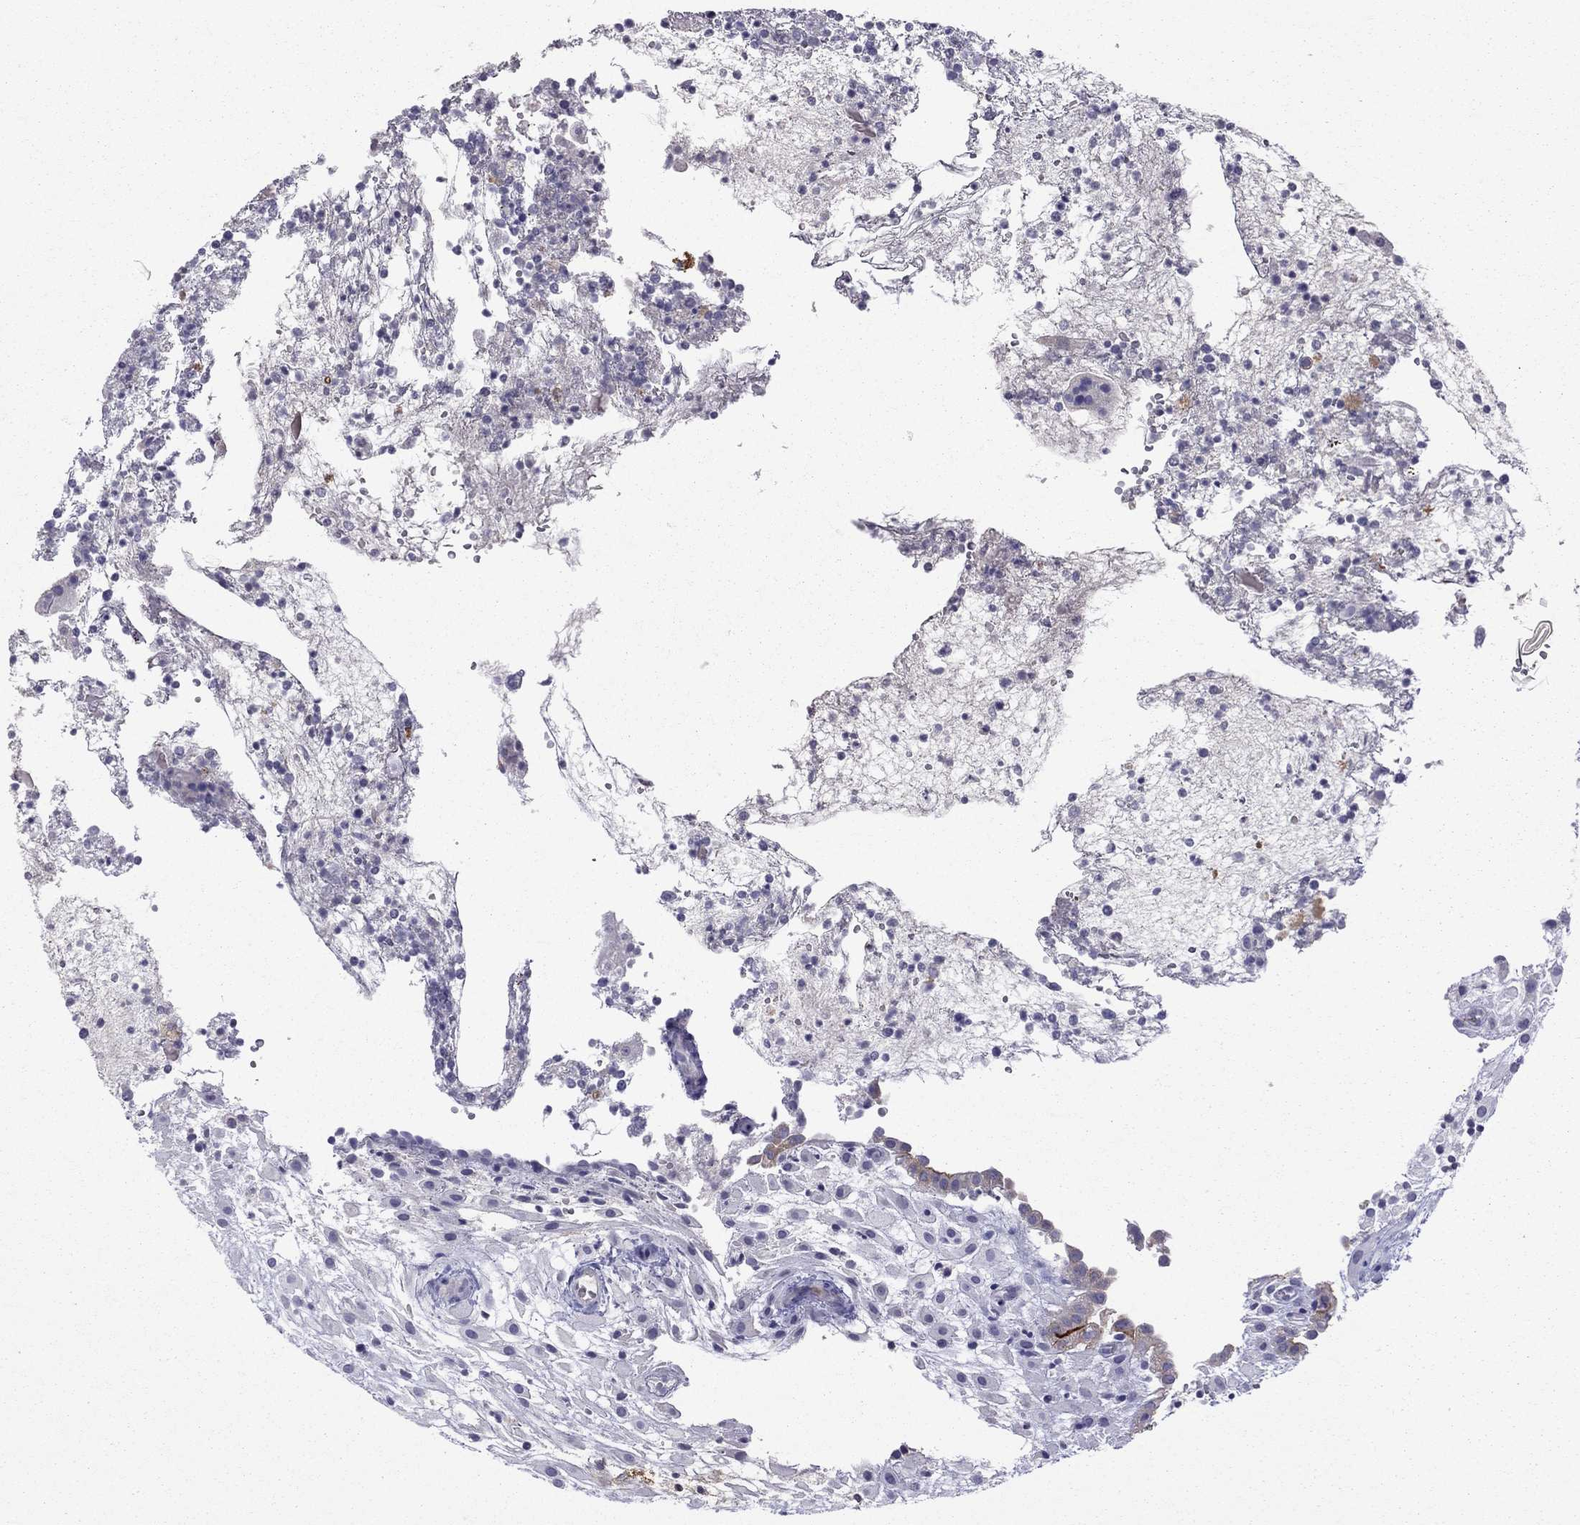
{"staining": {"intensity": "negative", "quantity": "none", "location": "none"}, "tissue": "placenta", "cell_type": "Decidual cells", "image_type": "normal", "snomed": [{"axis": "morphology", "description": "Normal tissue, NOS"}, {"axis": "topography", "description": "Placenta"}], "caption": "Decidual cells are negative for protein expression in unremarkable human placenta. (Brightfield microscopy of DAB immunohistochemistry at high magnification).", "gene": "MUC16", "patient": {"sex": "female", "age": 24}}